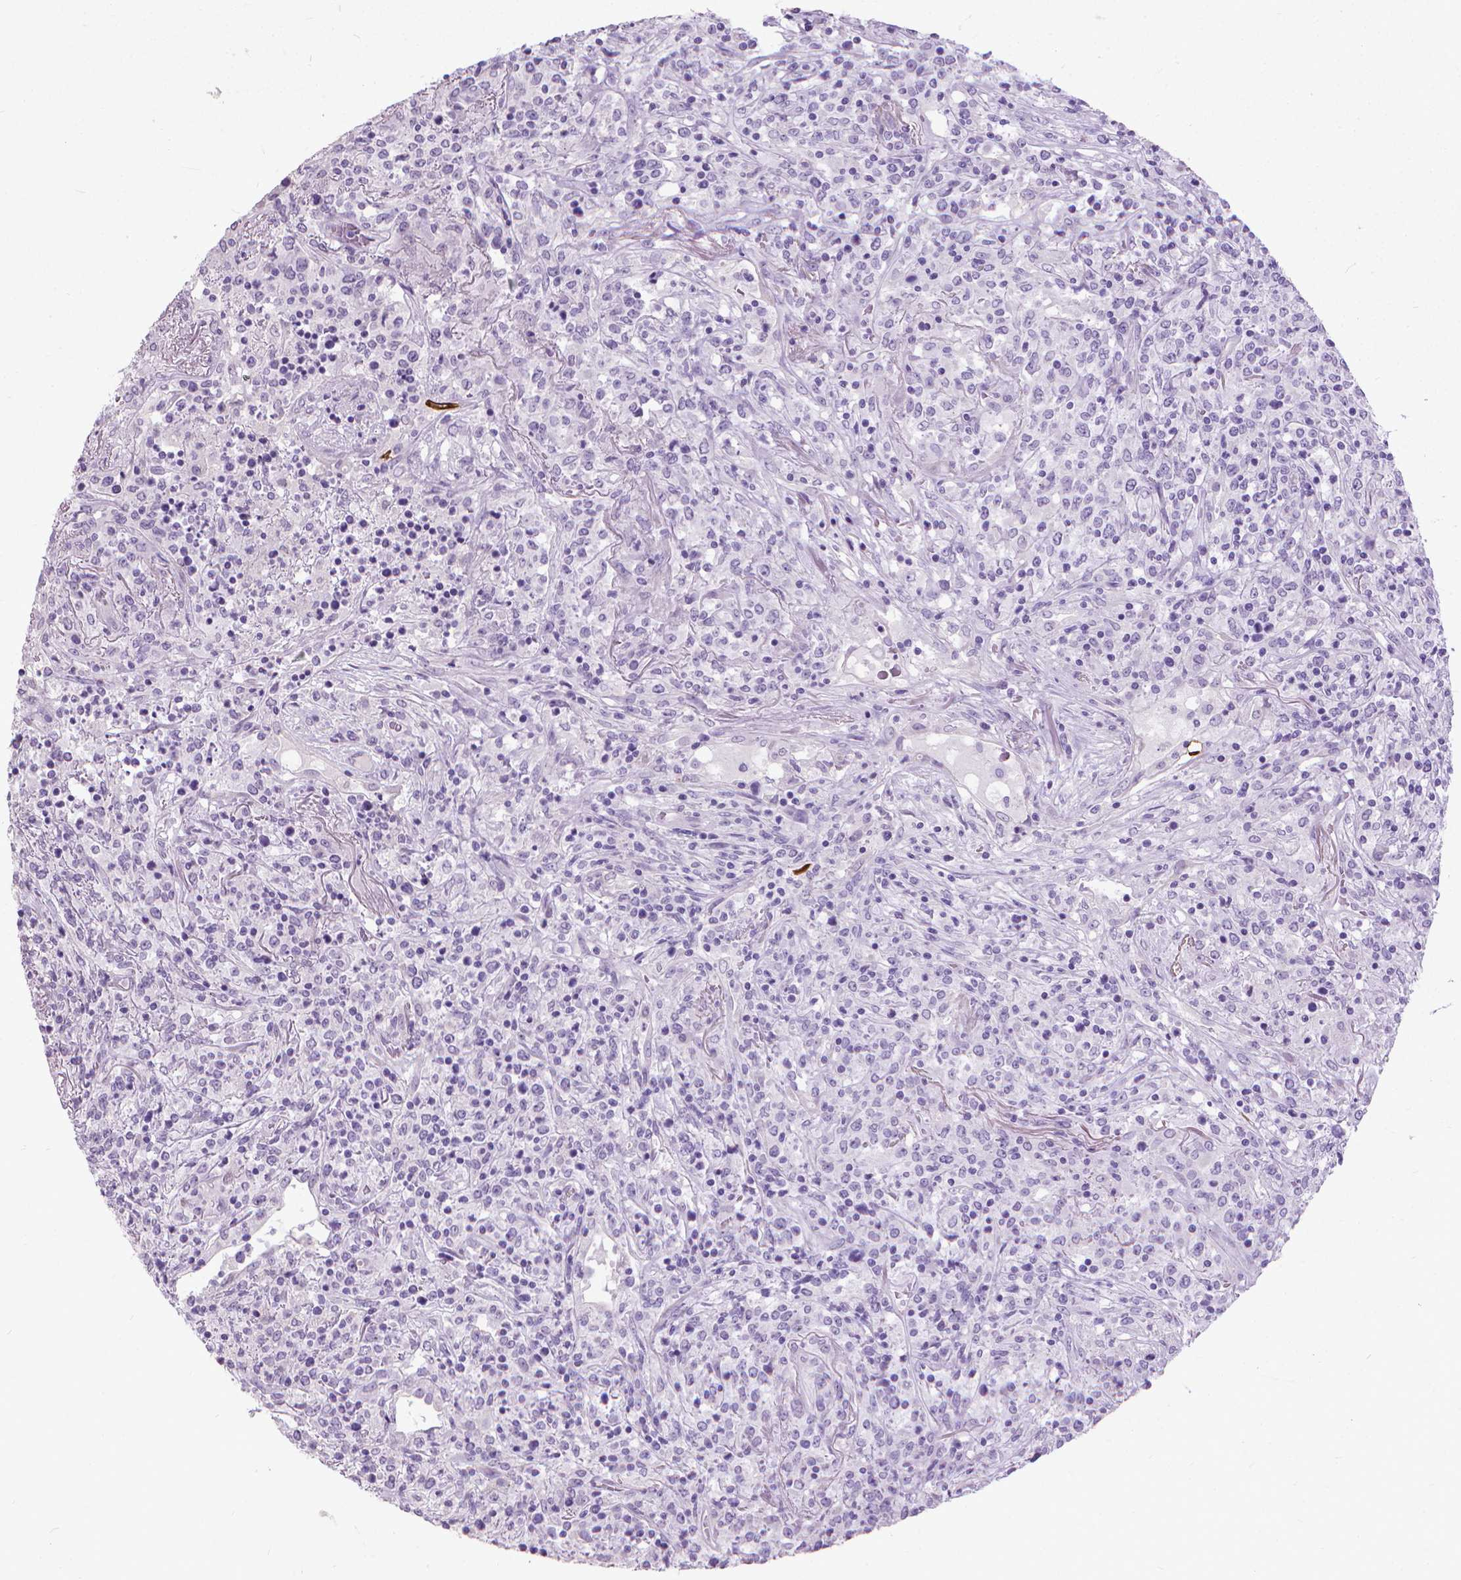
{"staining": {"intensity": "negative", "quantity": "none", "location": "none"}, "tissue": "lymphoma", "cell_type": "Tumor cells", "image_type": "cancer", "snomed": [{"axis": "morphology", "description": "Malignant lymphoma, non-Hodgkin's type, High grade"}, {"axis": "topography", "description": "Lung"}], "caption": "A high-resolution micrograph shows IHC staining of high-grade malignant lymphoma, non-Hodgkin's type, which displays no significant positivity in tumor cells.", "gene": "KRT5", "patient": {"sex": "male", "age": 79}}